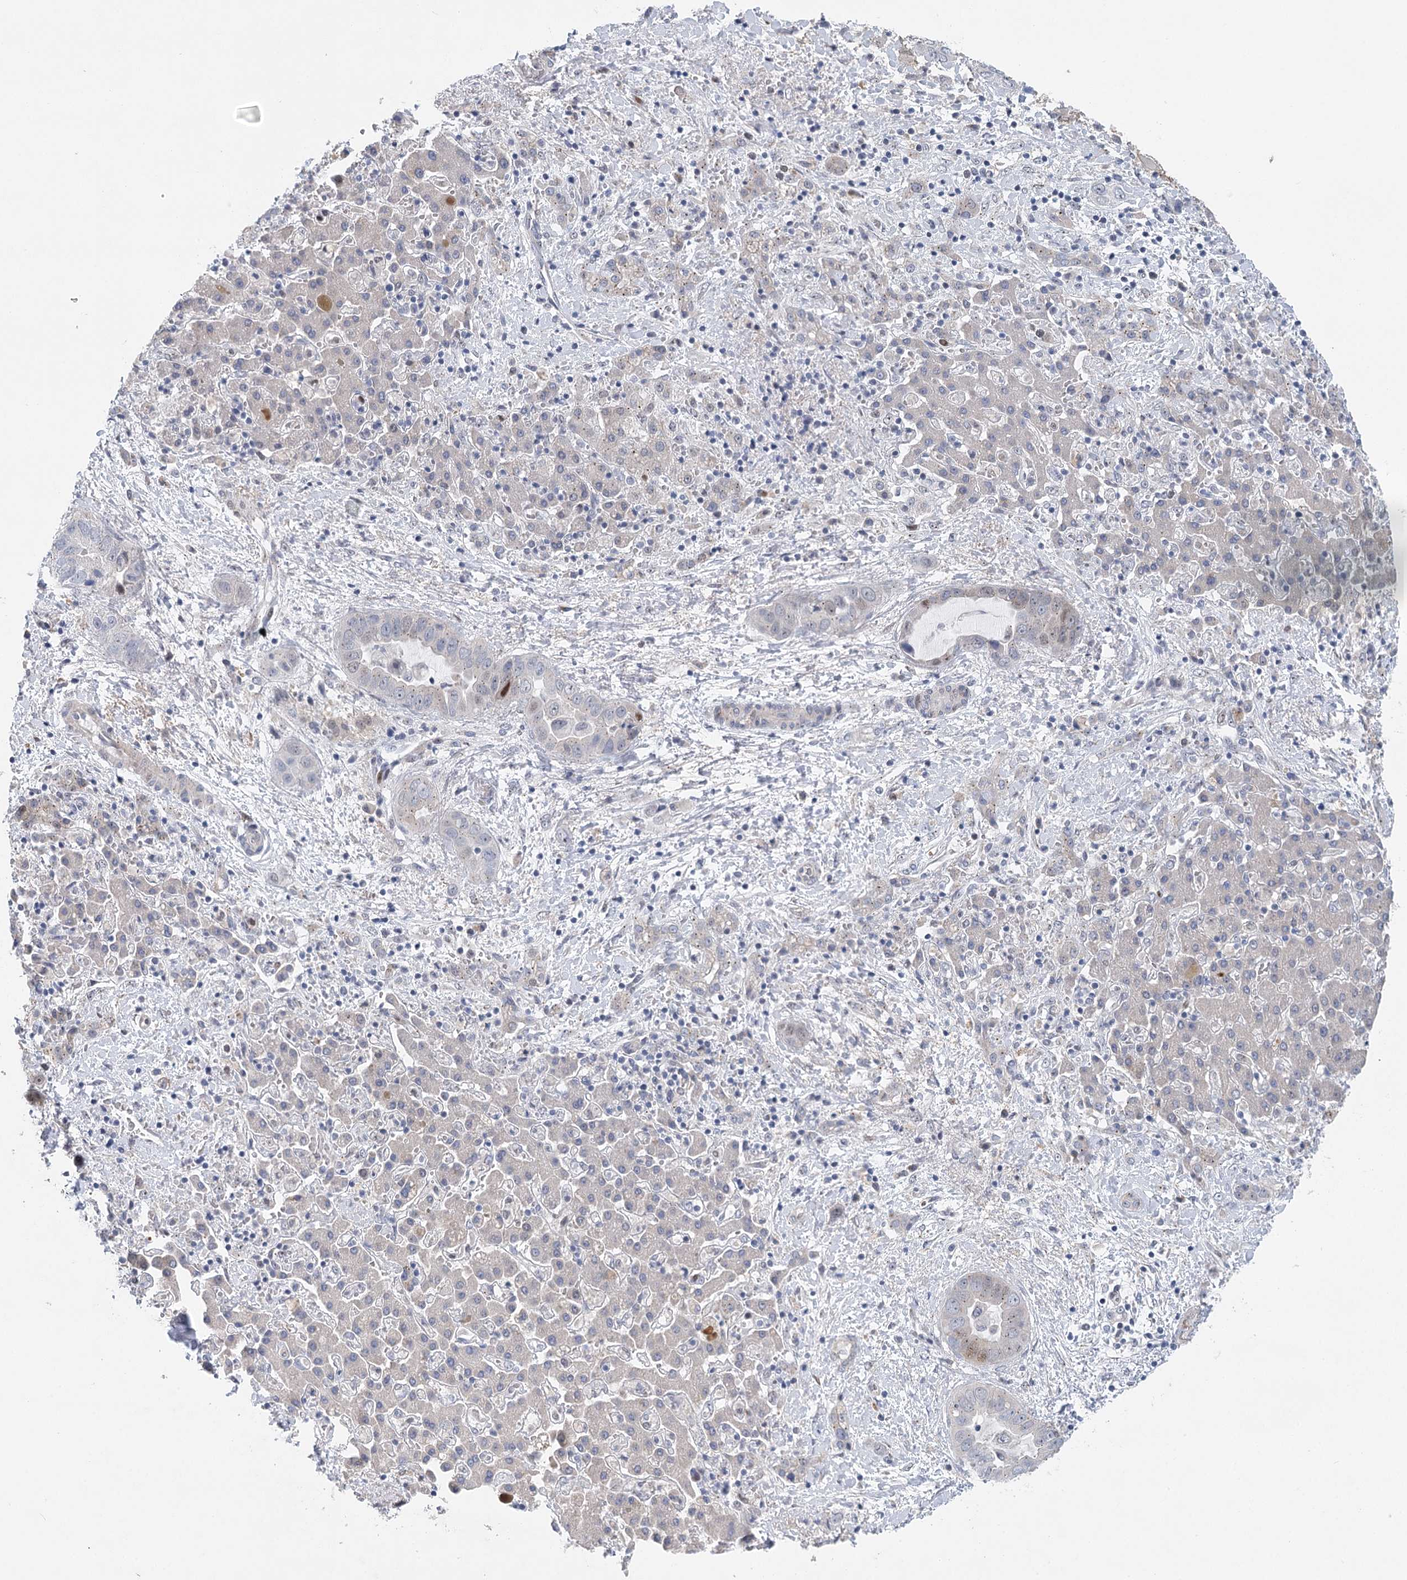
{"staining": {"intensity": "weak", "quantity": "<25%", "location": "cytoplasmic/membranous"}, "tissue": "liver cancer", "cell_type": "Tumor cells", "image_type": "cancer", "snomed": [{"axis": "morphology", "description": "Cholangiocarcinoma"}, {"axis": "topography", "description": "Liver"}], "caption": "A photomicrograph of liver cholangiocarcinoma stained for a protein shows no brown staining in tumor cells.", "gene": "CAMTA1", "patient": {"sex": "female", "age": 52}}